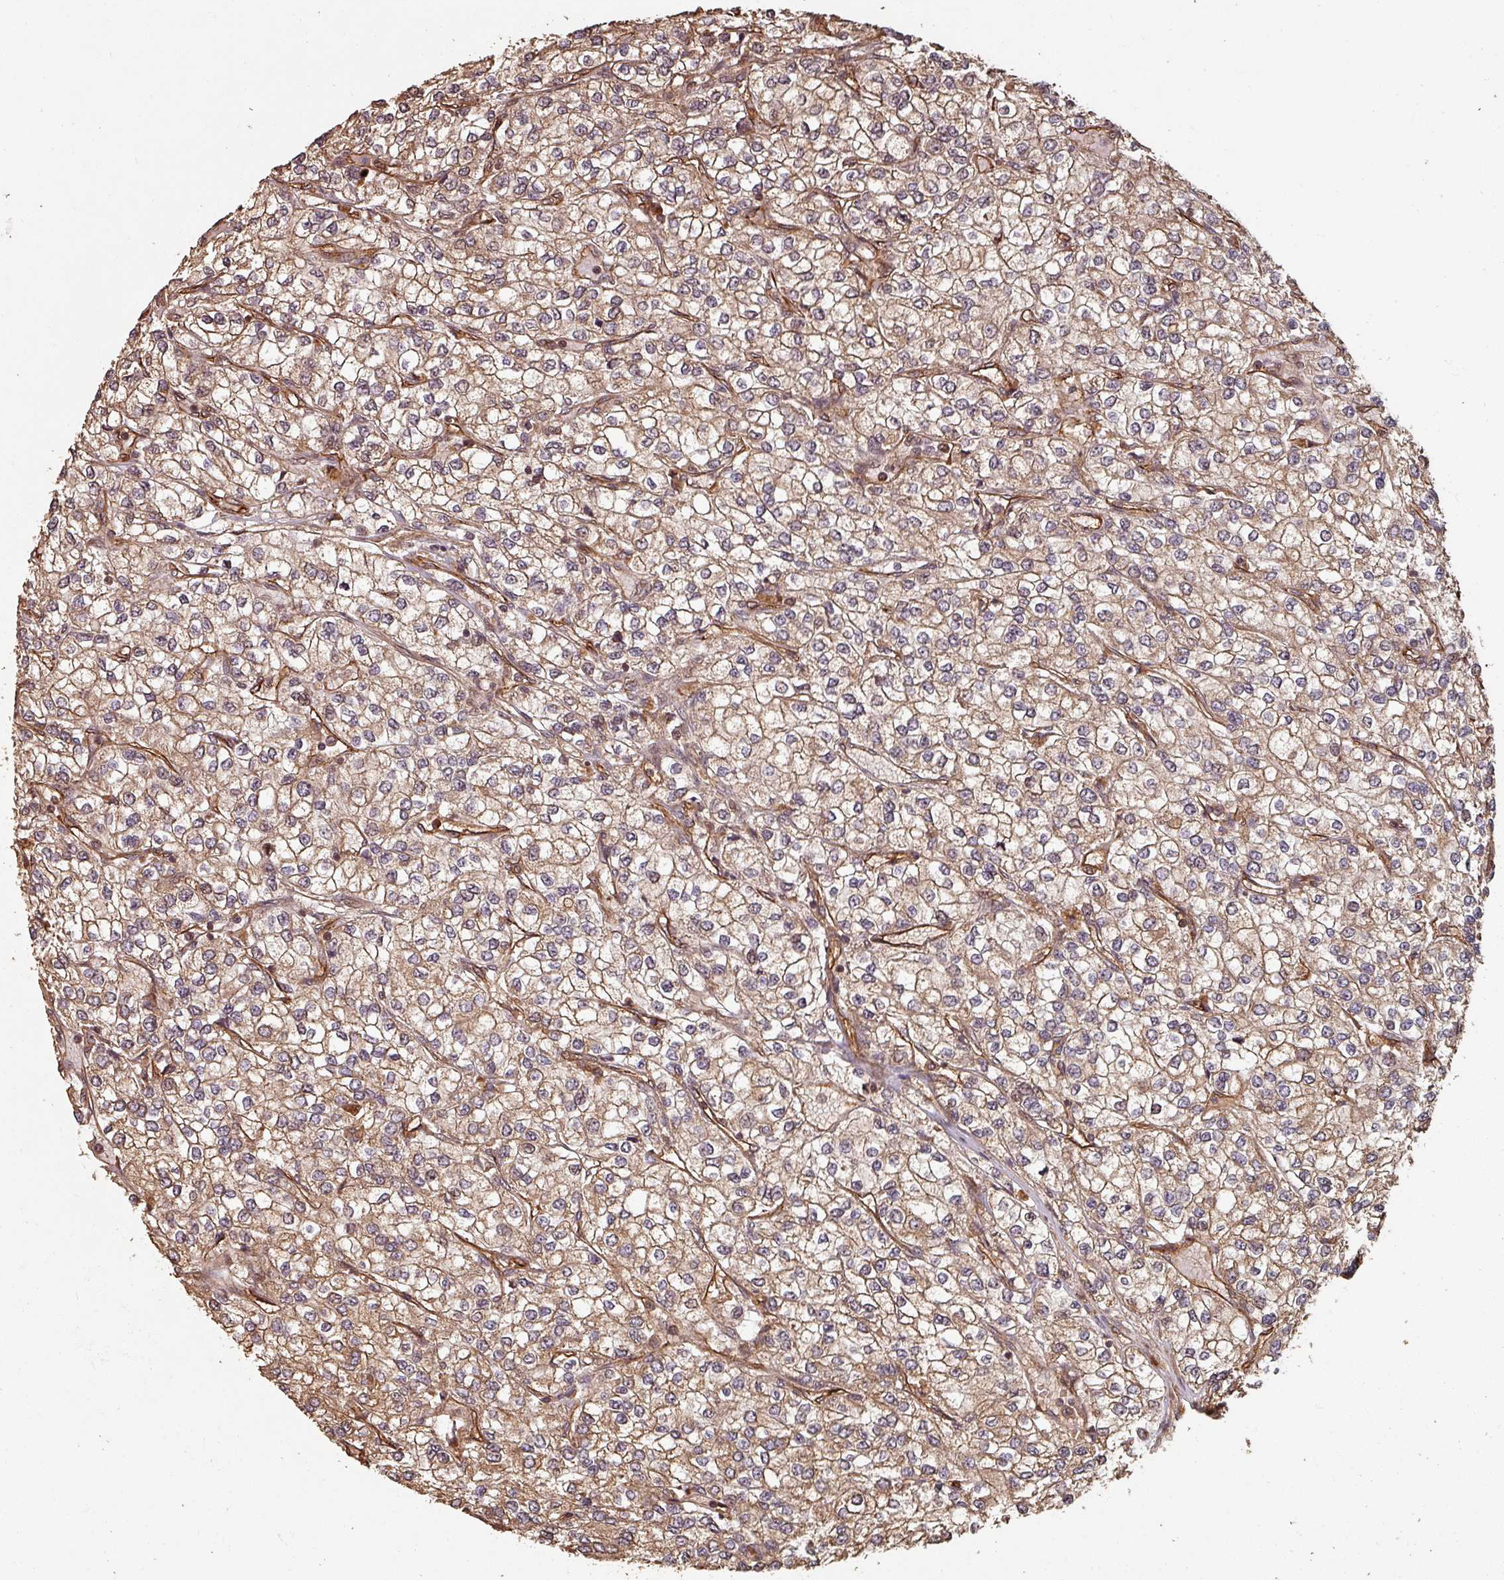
{"staining": {"intensity": "moderate", "quantity": ">75%", "location": "cytoplasmic/membranous"}, "tissue": "renal cancer", "cell_type": "Tumor cells", "image_type": "cancer", "snomed": [{"axis": "morphology", "description": "Adenocarcinoma, NOS"}, {"axis": "topography", "description": "Kidney"}], "caption": "Immunohistochemistry (IHC) (DAB (3,3'-diaminobenzidine)) staining of human renal cancer displays moderate cytoplasmic/membranous protein staining in approximately >75% of tumor cells. (IHC, brightfield microscopy, high magnification).", "gene": "EID1", "patient": {"sex": "male", "age": 80}}